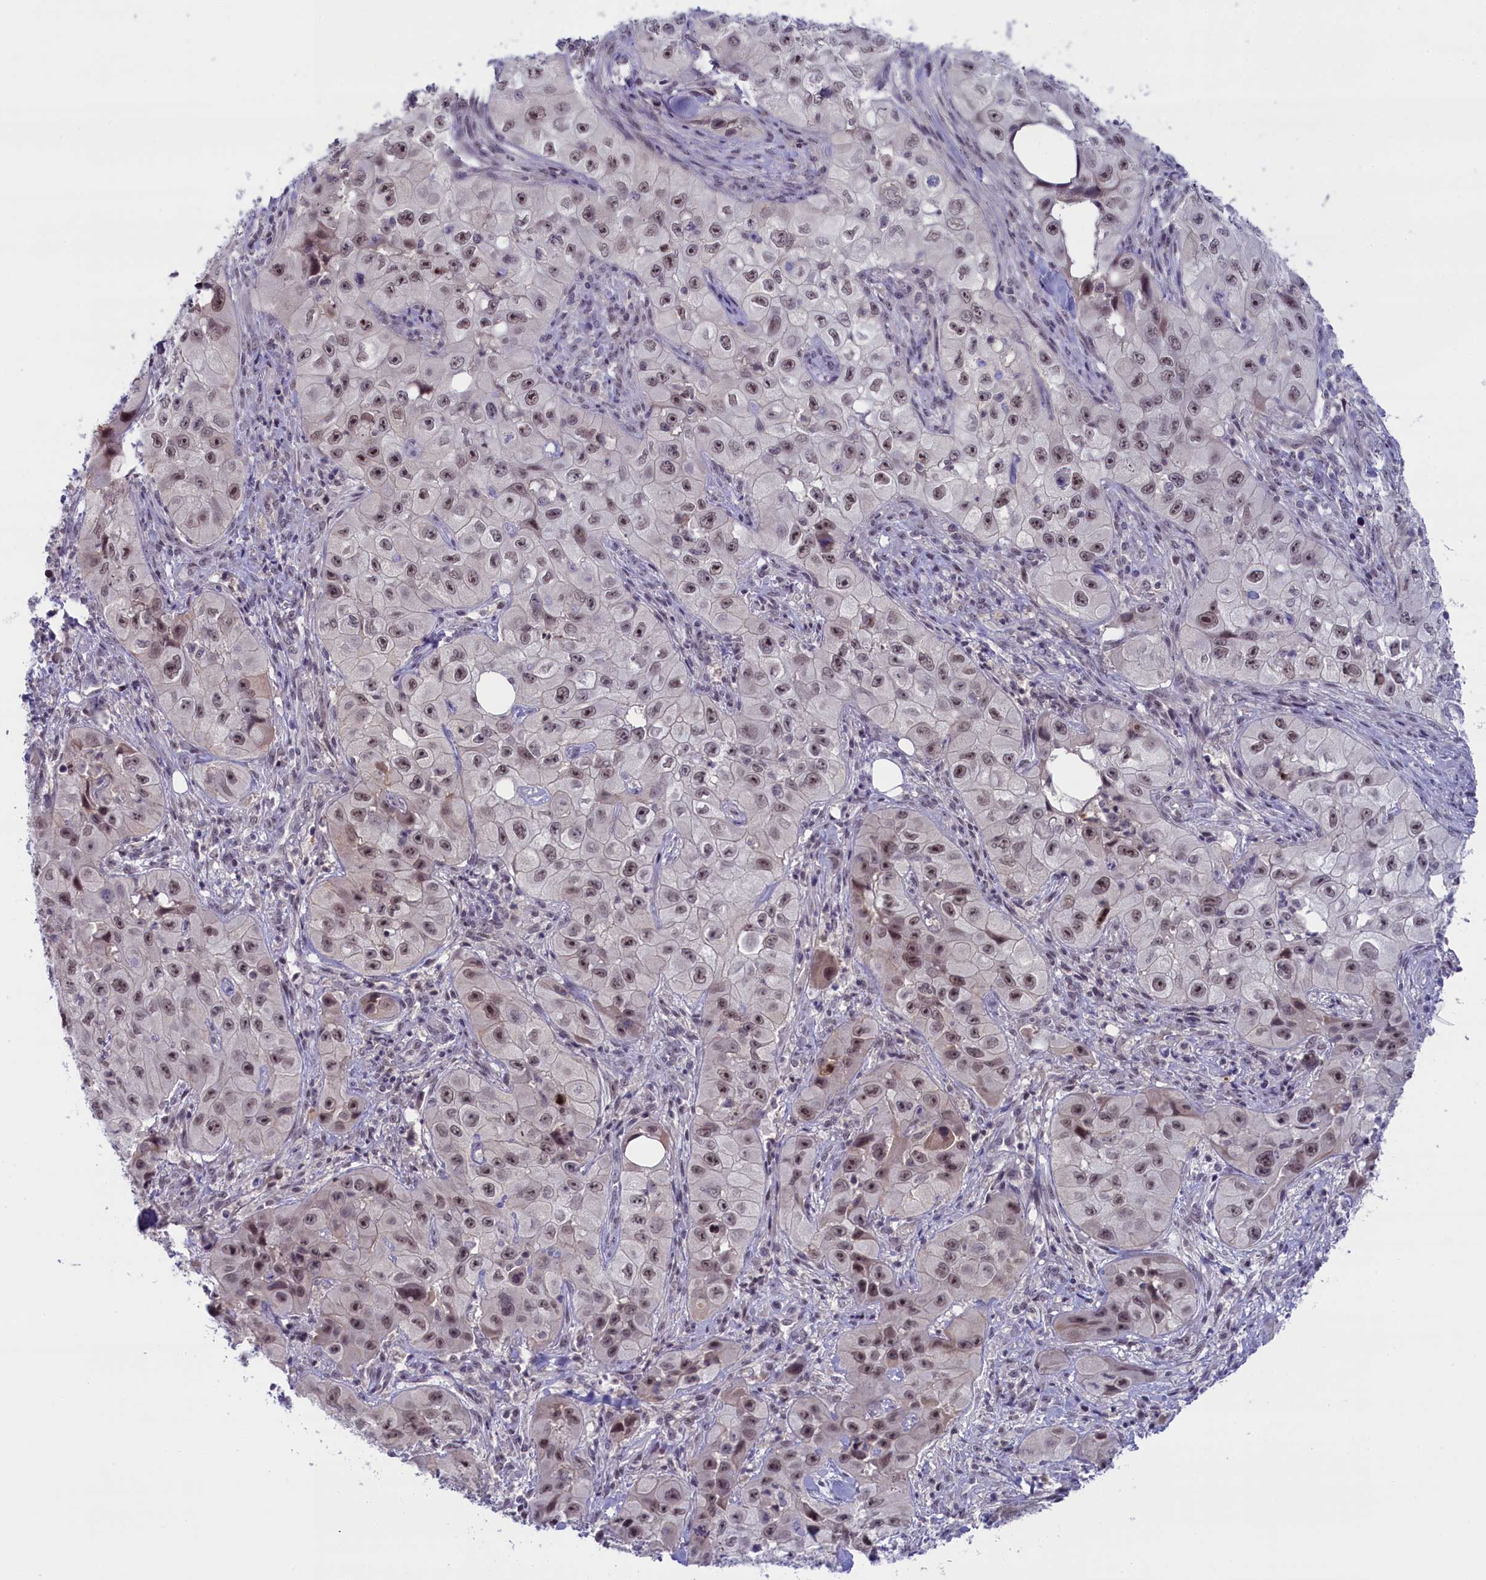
{"staining": {"intensity": "moderate", "quantity": ">75%", "location": "nuclear"}, "tissue": "skin cancer", "cell_type": "Tumor cells", "image_type": "cancer", "snomed": [{"axis": "morphology", "description": "Squamous cell carcinoma, NOS"}, {"axis": "topography", "description": "Skin"}, {"axis": "topography", "description": "Subcutis"}], "caption": "Immunohistochemistry (IHC) of human skin cancer (squamous cell carcinoma) shows medium levels of moderate nuclear staining in approximately >75% of tumor cells. (Stains: DAB in brown, nuclei in blue, Microscopy: brightfield microscopy at high magnification).", "gene": "CRAMP1", "patient": {"sex": "male", "age": 73}}